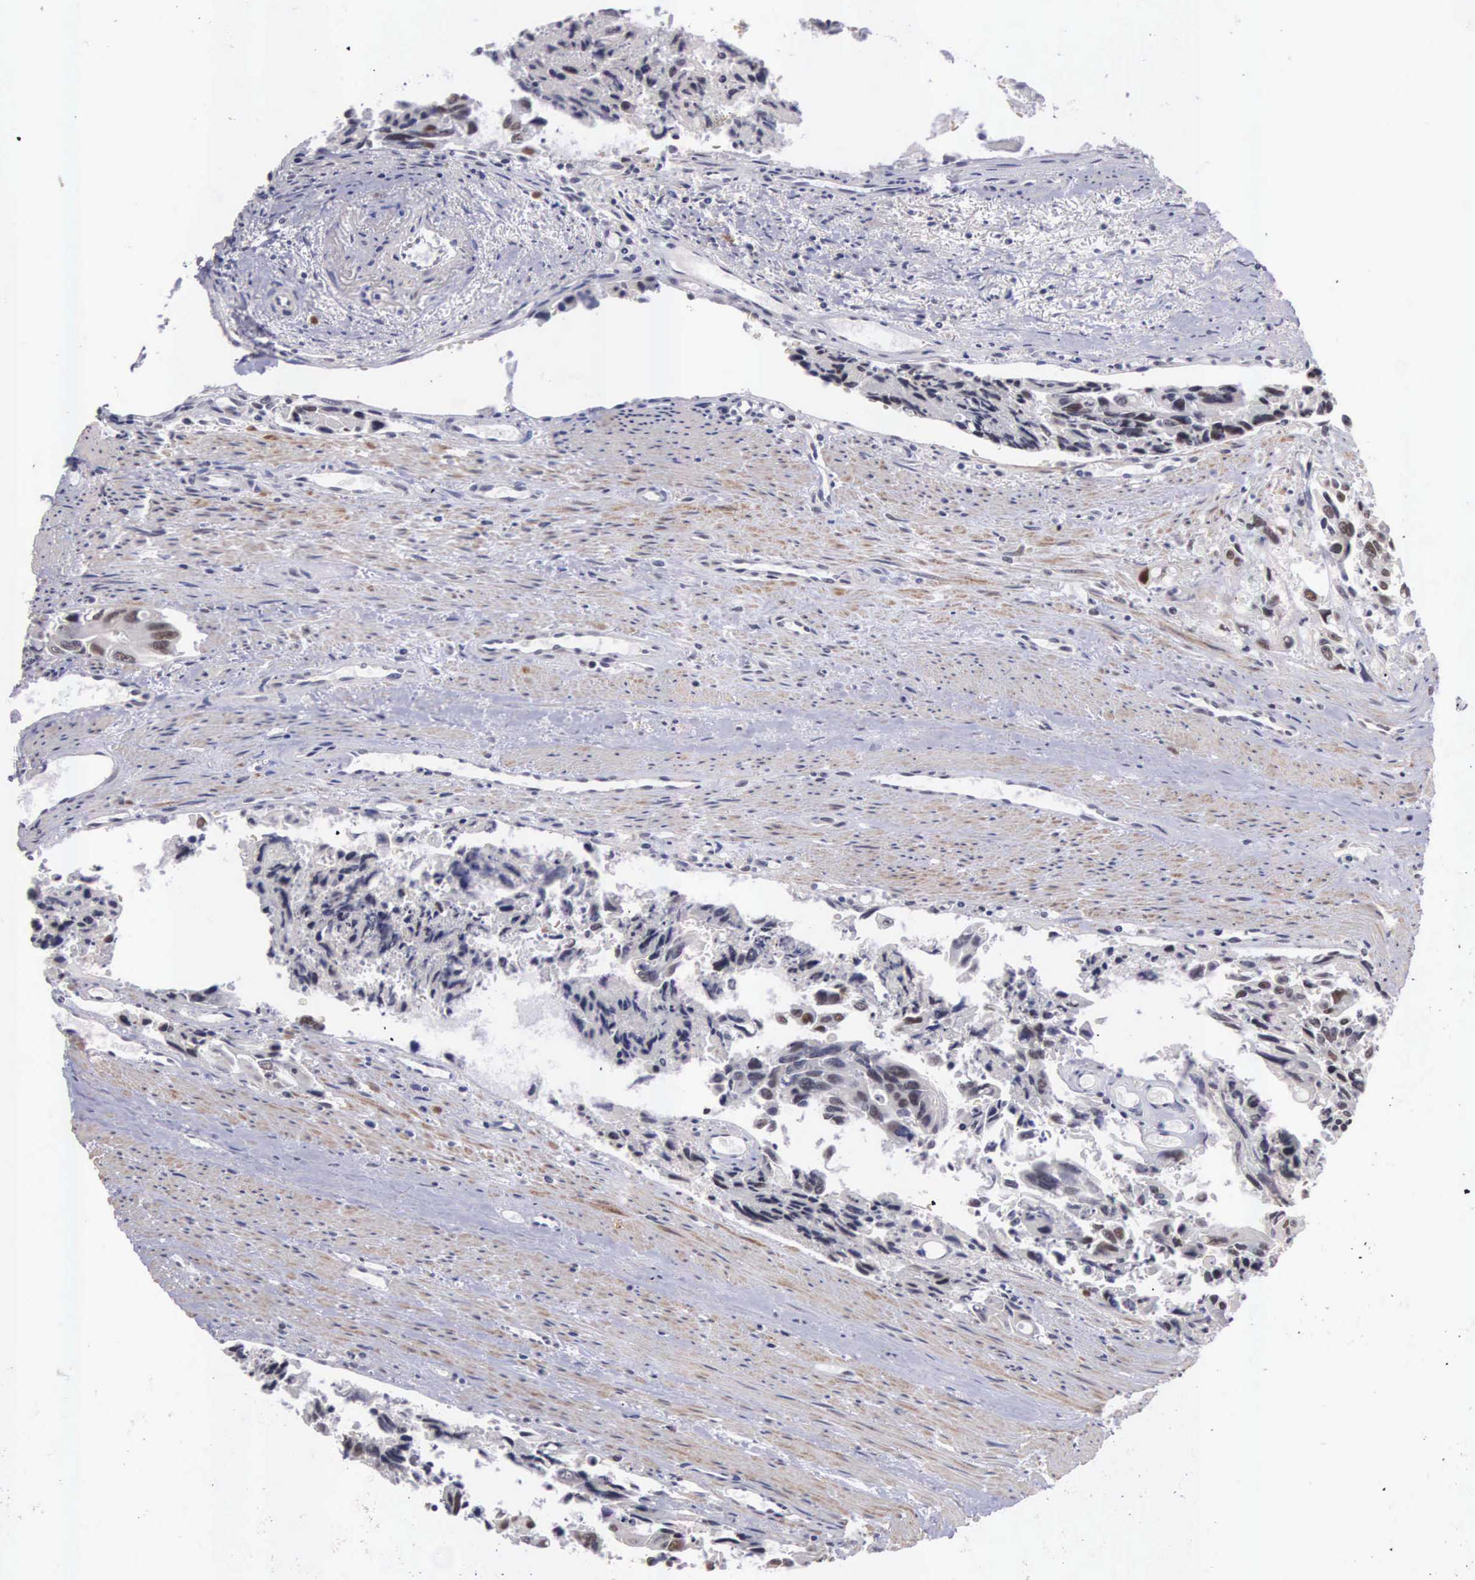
{"staining": {"intensity": "weak", "quantity": ">75%", "location": "nuclear"}, "tissue": "colorectal cancer", "cell_type": "Tumor cells", "image_type": "cancer", "snomed": [{"axis": "morphology", "description": "Adenocarcinoma, NOS"}, {"axis": "topography", "description": "Rectum"}], "caption": "This photomicrograph shows IHC staining of adenocarcinoma (colorectal), with low weak nuclear staining in about >75% of tumor cells.", "gene": "ZNF275", "patient": {"sex": "male", "age": 76}}